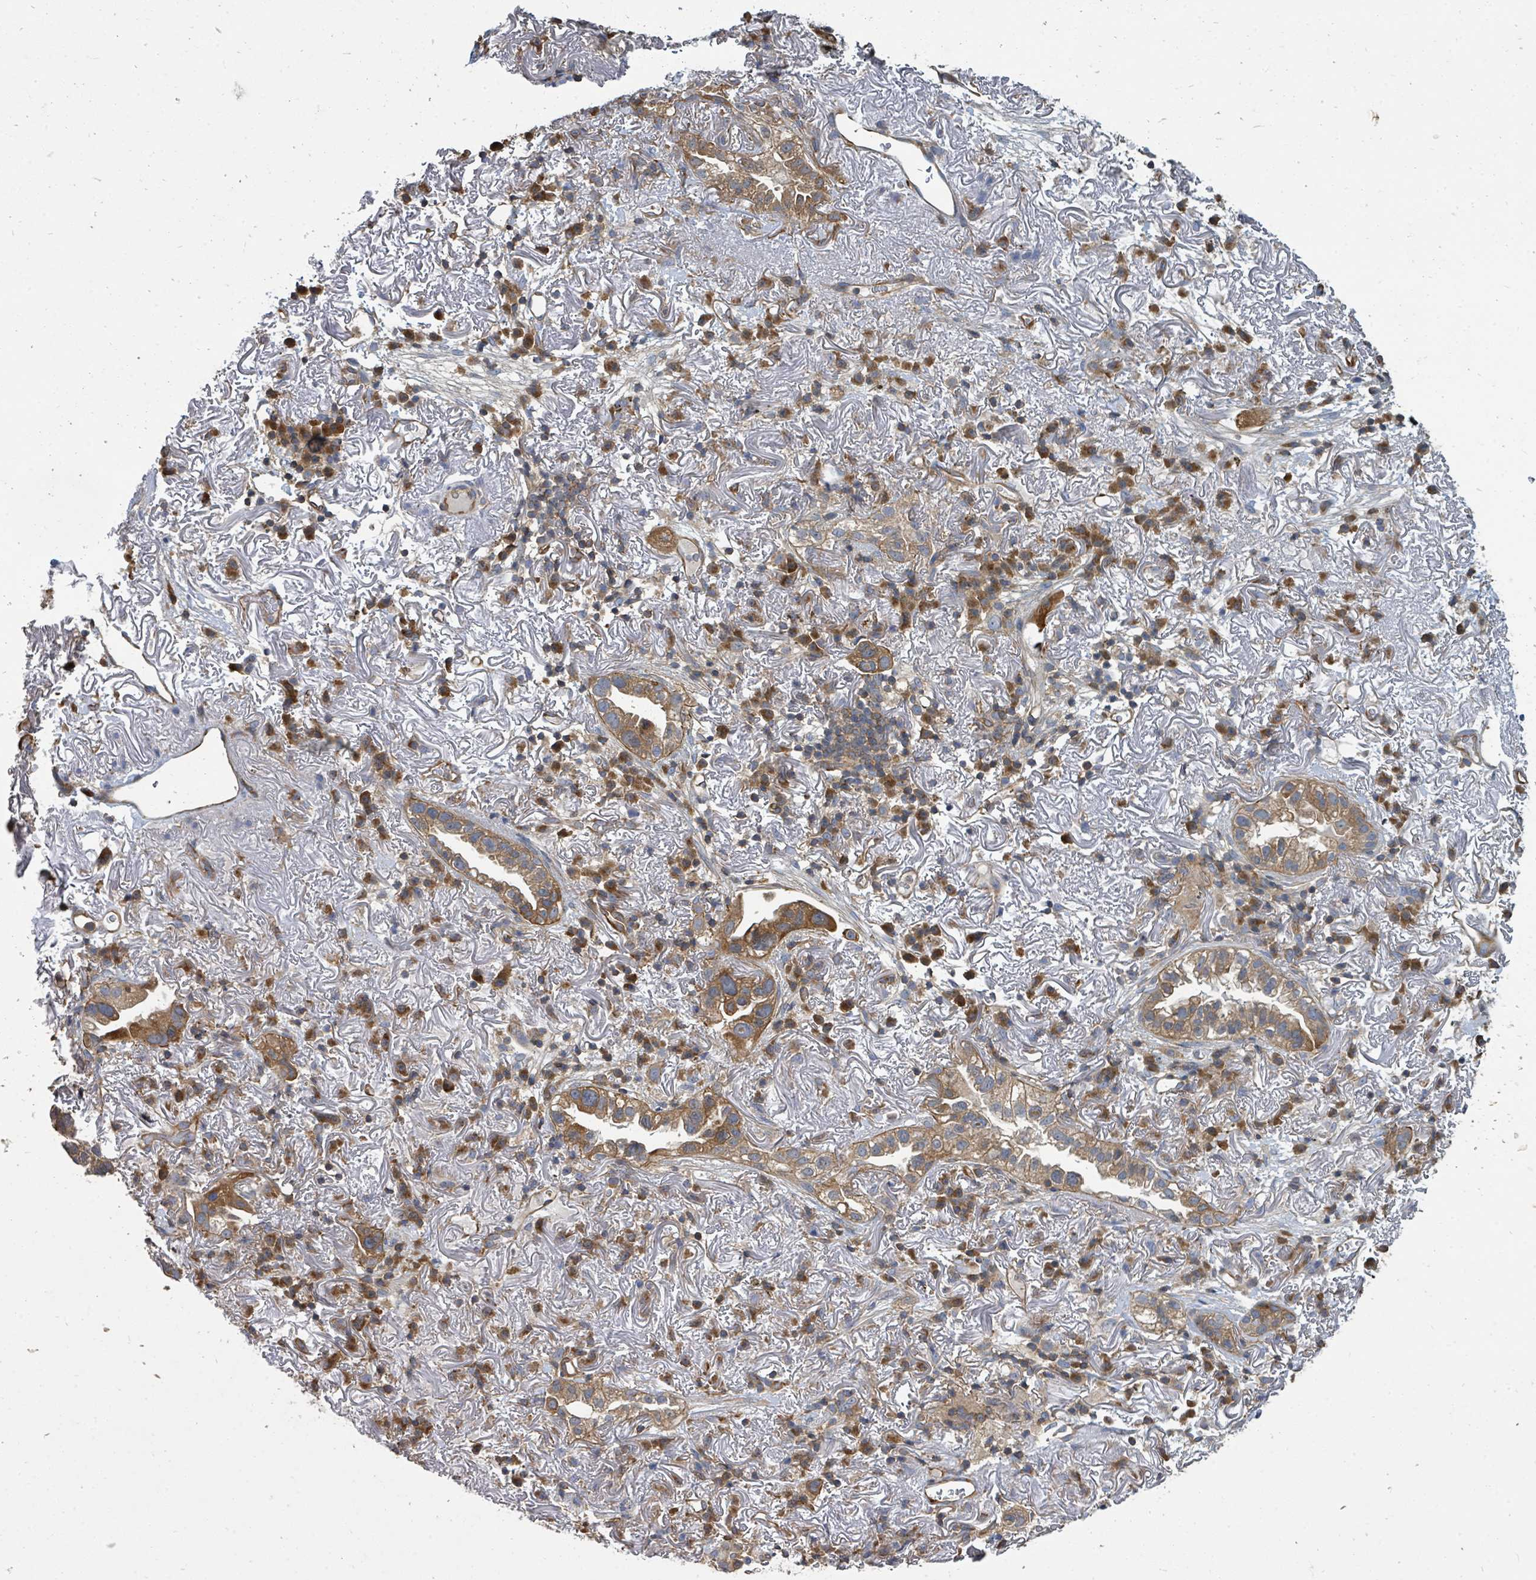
{"staining": {"intensity": "moderate", "quantity": ">75%", "location": "cytoplasmic/membranous"}, "tissue": "lung cancer", "cell_type": "Tumor cells", "image_type": "cancer", "snomed": [{"axis": "morphology", "description": "Adenocarcinoma, NOS"}, {"axis": "topography", "description": "Lung"}], "caption": "About >75% of tumor cells in lung cancer (adenocarcinoma) display moderate cytoplasmic/membranous protein expression as visualized by brown immunohistochemical staining.", "gene": "BOLA2B", "patient": {"sex": "female", "age": 69}}